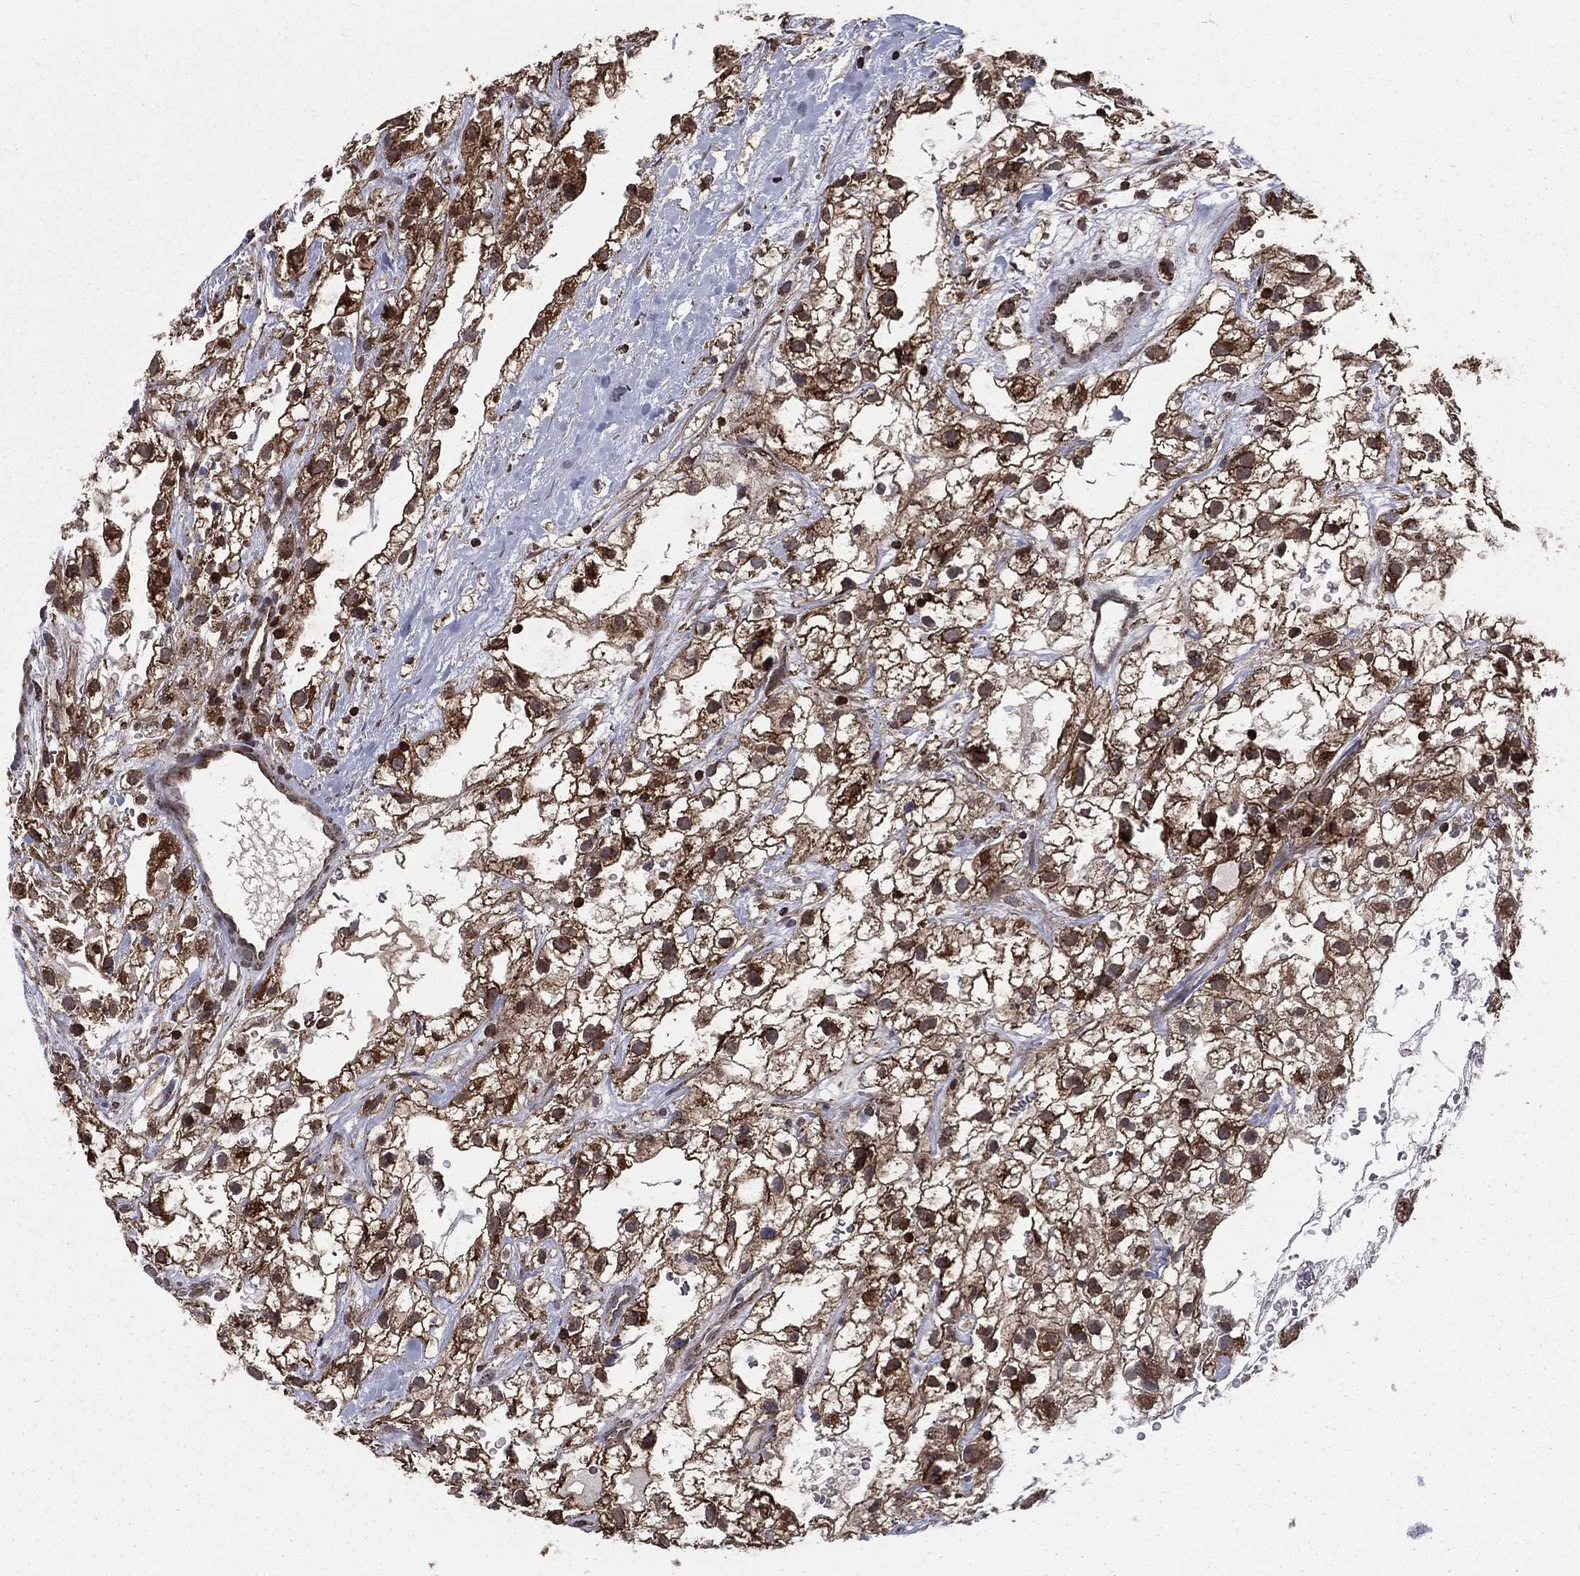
{"staining": {"intensity": "strong", "quantity": ">75%", "location": "cytoplasmic/membranous"}, "tissue": "renal cancer", "cell_type": "Tumor cells", "image_type": "cancer", "snomed": [{"axis": "morphology", "description": "Adenocarcinoma, NOS"}, {"axis": "topography", "description": "Kidney"}], "caption": "High-magnification brightfield microscopy of adenocarcinoma (renal) stained with DAB (3,3'-diaminobenzidine) (brown) and counterstained with hematoxylin (blue). tumor cells exhibit strong cytoplasmic/membranous staining is present in about>75% of cells.", "gene": "RIGI", "patient": {"sex": "male", "age": 59}}